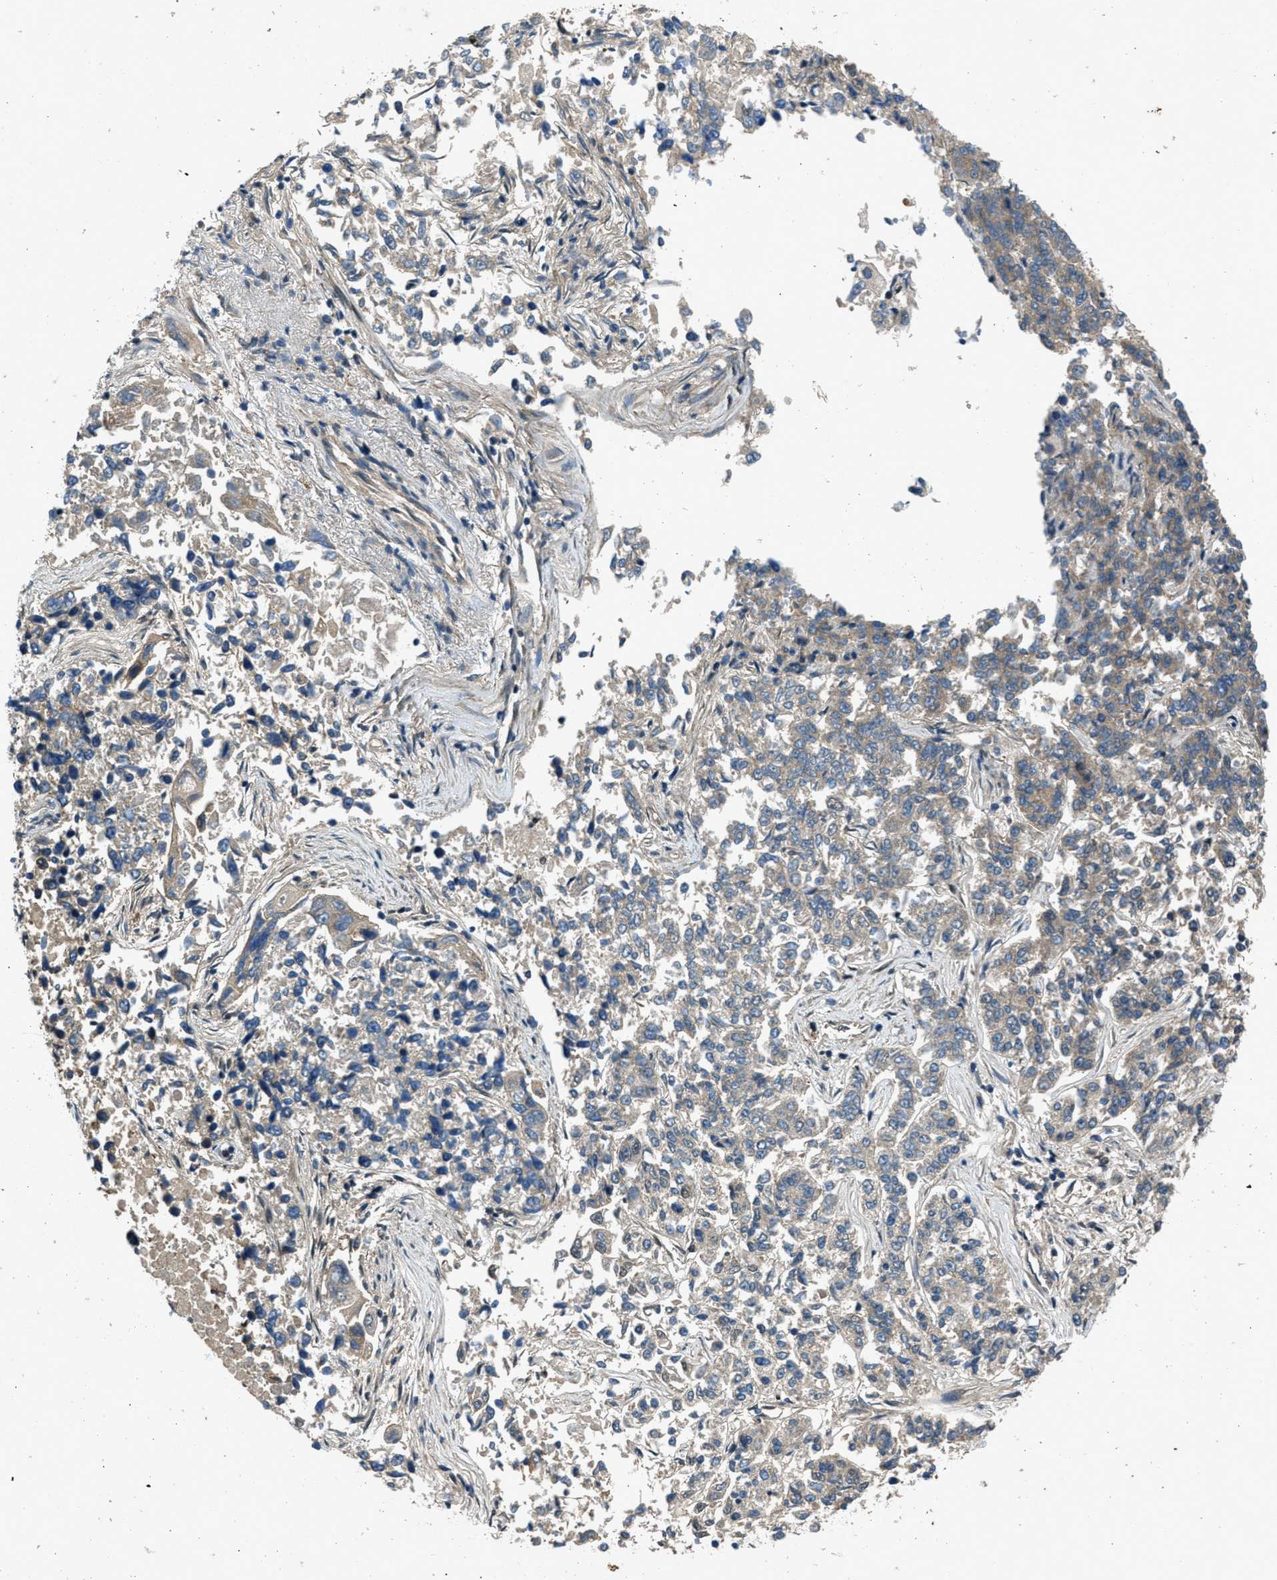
{"staining": {"intensity": "weak", "quantity": "<25%", "location": "cytoplasmic/membranous"}, "tissue": "lung cancer", "cell_type": "Tumor cells", "image_type": "cancer", "snomed": [{"axis": "morphology", "description": "Adenocarcinoma, NOS"}, {"axis": "topography", "description": "Lung"}], "caption": "DAB immunohistochemical staining of human adenocarcinoma (lung) exhibits no significant expression in tumor cells.", "gene": "DUSP6", "patient": {"sex": "male", "age": 84}}